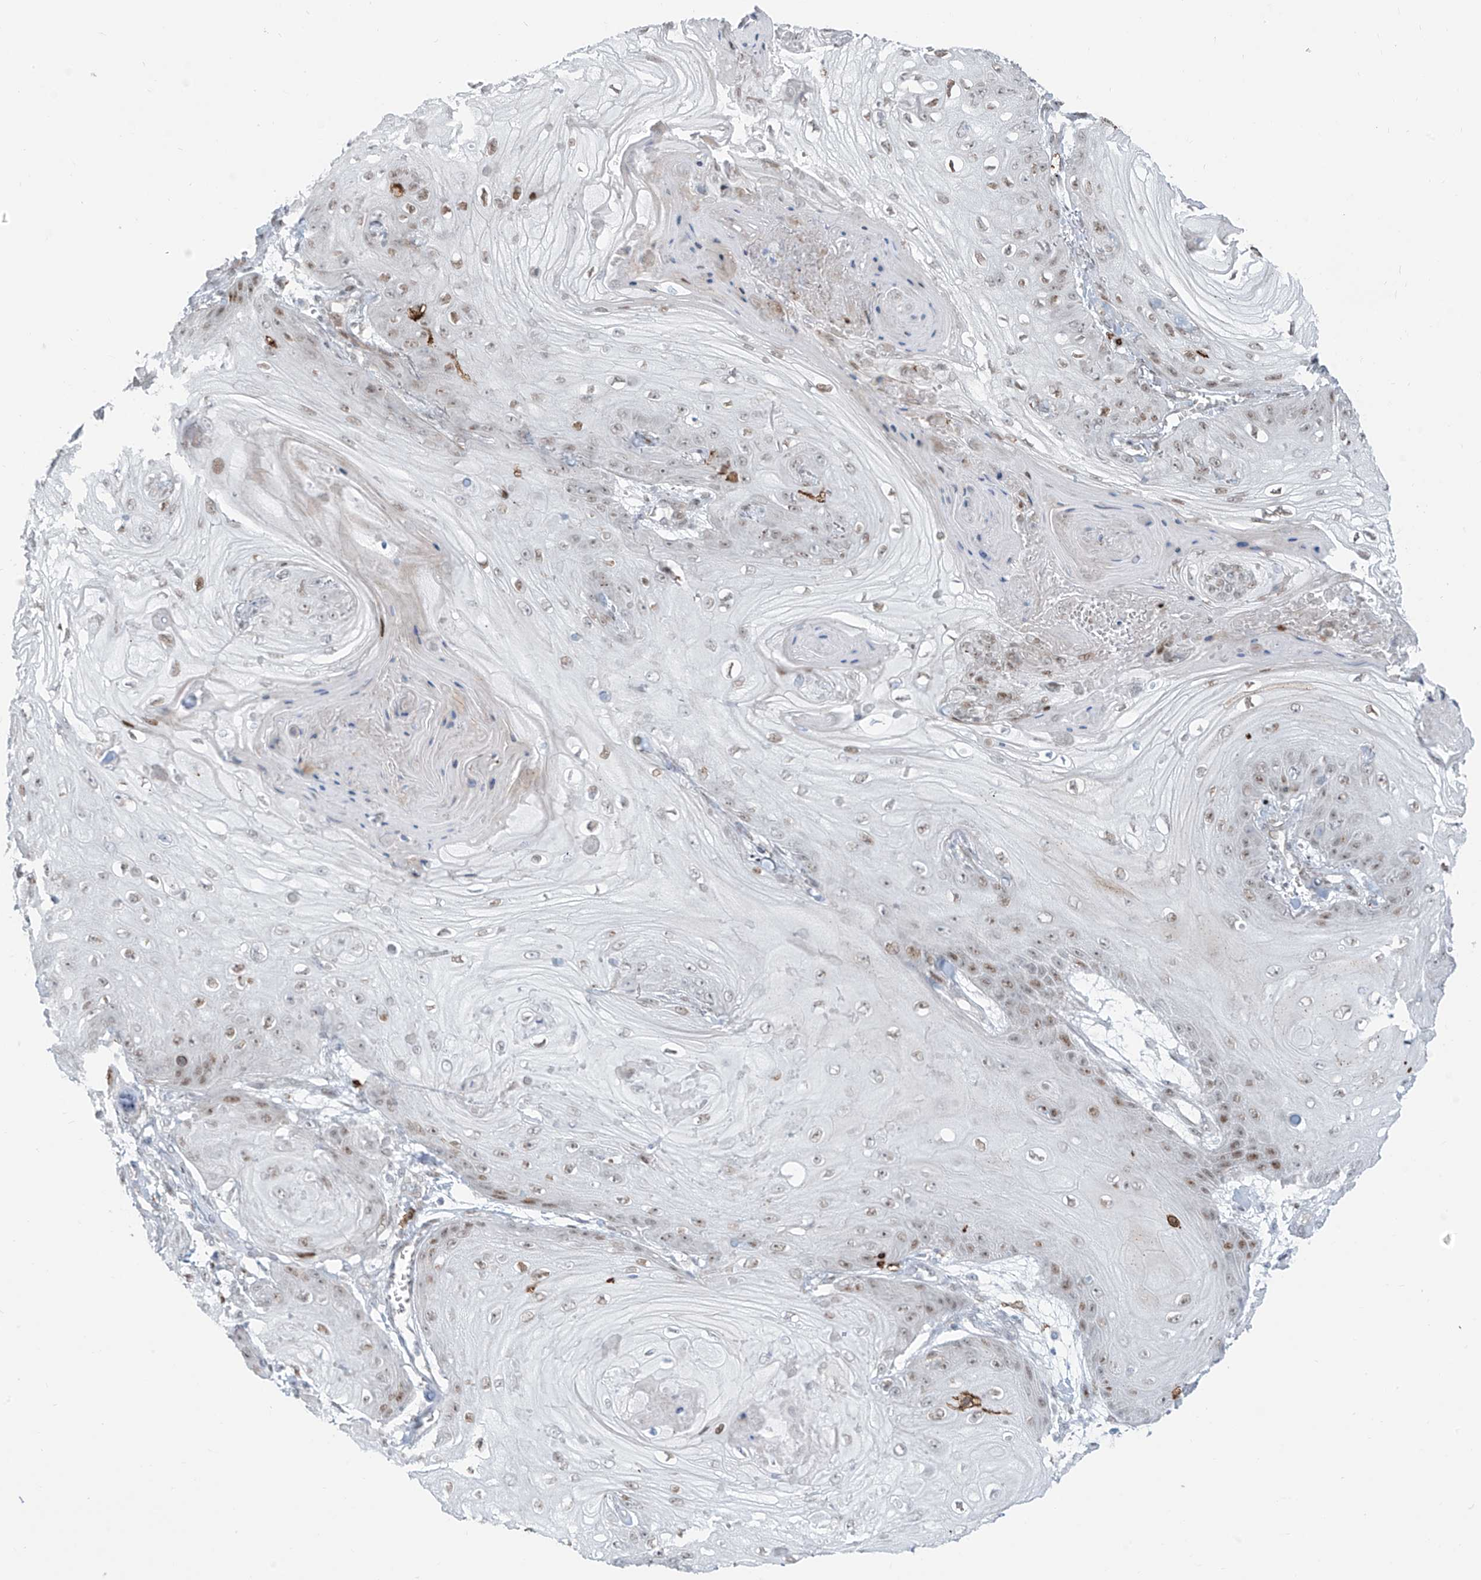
{"staining": {"intensity": "weak", "quantity": ">75%", "location": "nuclear"}, "tissue": "skin cancer", "cell_type": "Tumor cells", "image_type": "cancer", "snomed": [{"axis": "morphology", "description": "Squamous cell carcinoma, NOS"}, {"axis": "topography", "description": "Skin"}], "caption": "Immunohistochemical staining of human skin cancer demonstrates low levels of weak nuclear protein staining in about >75% of tumor cells.", "gene": "LIN9", "patient": {"sex": "male", "age": 74}}